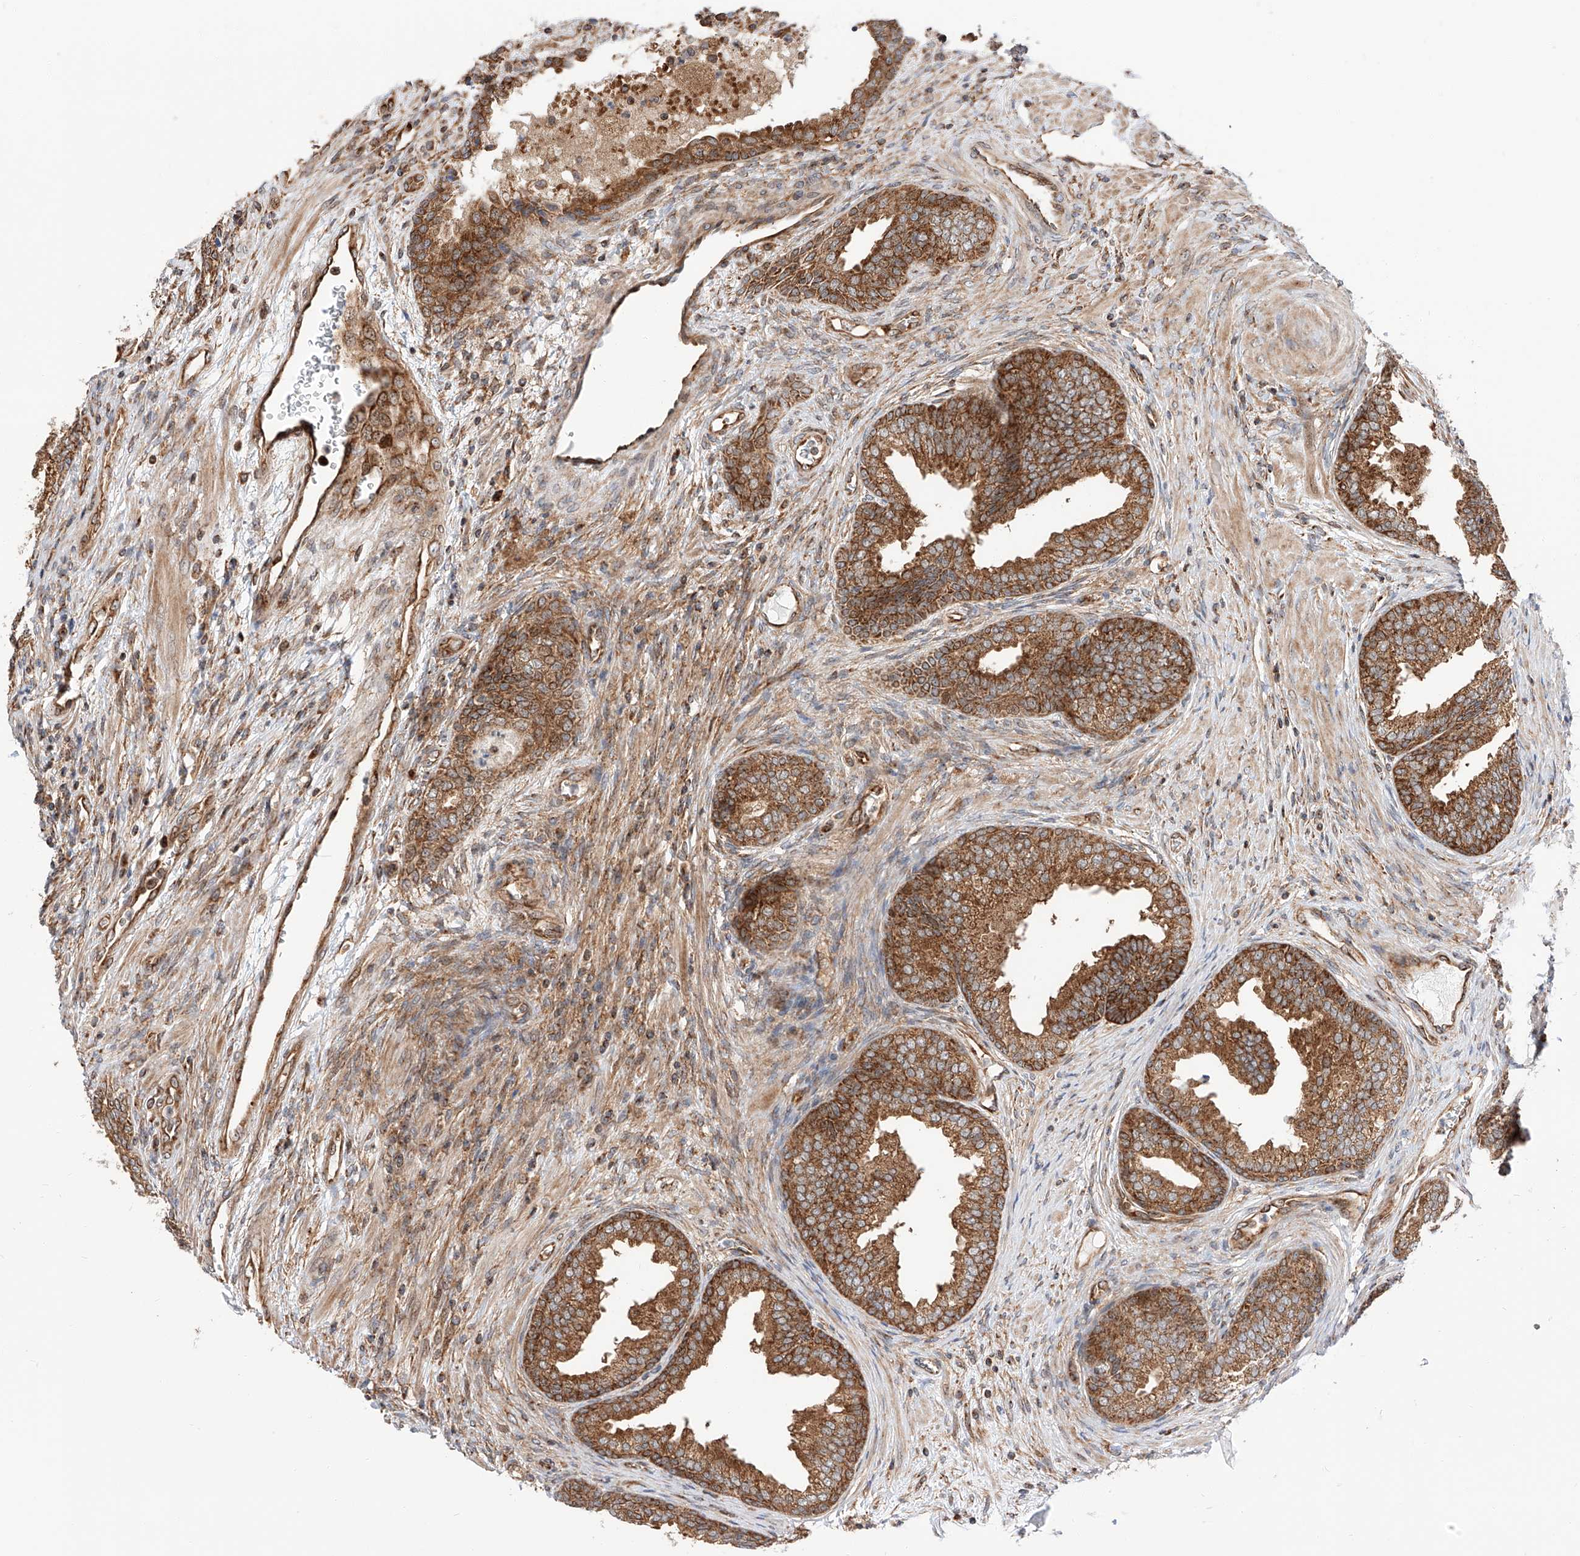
{"staining": {"intensity": "strong", "quantity": ">75%", "location": "cytoplasmic/membranous"}, "tissue": "prostate", "cell_type": "Glandular cells", "image_type": "normal", "snomed": [{"axis": "morphology", "description": "Normal tissue, NOS"}, {"axis": "topography", "description": "Prostate"}], "caption": "Immunohistochemistry of benign prostate shows high levels of strong cytoplasmic/membranous expression in approximately >75% of glandular cells.", "gene": "ISCA2", "patient": {"sex": "male", "age": 76}}